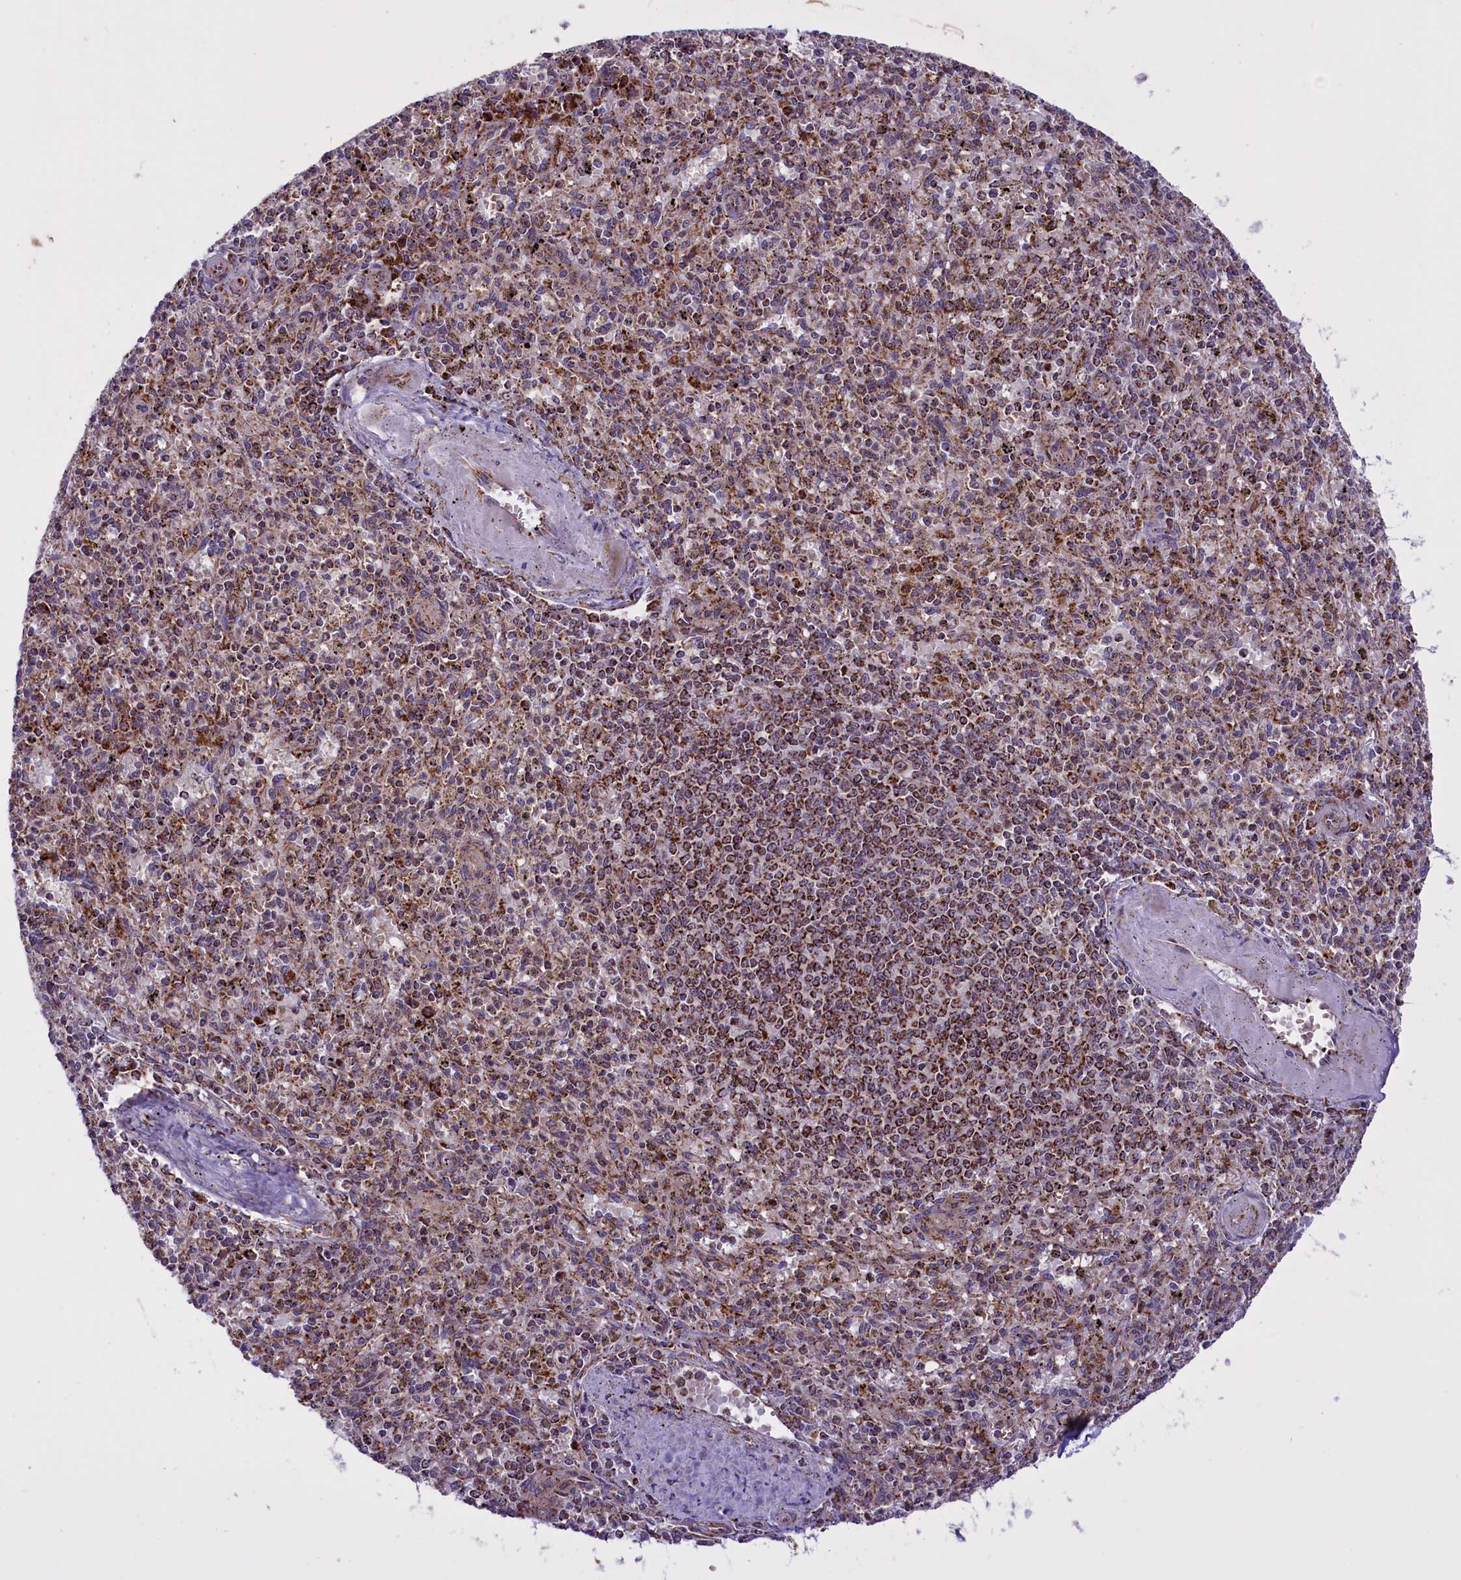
{"staining": {"intensity": "moderate", "quantity": "25%-75%", "location": "cytoplasmic/membranous"}, "tissue": "spleen", "cell_type": "Cells in red pulp", "image_type": "normal", "snomed": [{"axis": "morphology", "description": "Normal tissue, NOS"}, {"axis": "topography", "description": "Spleen"}], "caption": "This is an image of IHC staining of unremarkable spleen, which shows moderate positivity in the cytoplasmic/membranous of cells in red pulp.", "gene": "NDUFS5", "patient": {"sex": "male", "age": 72}}